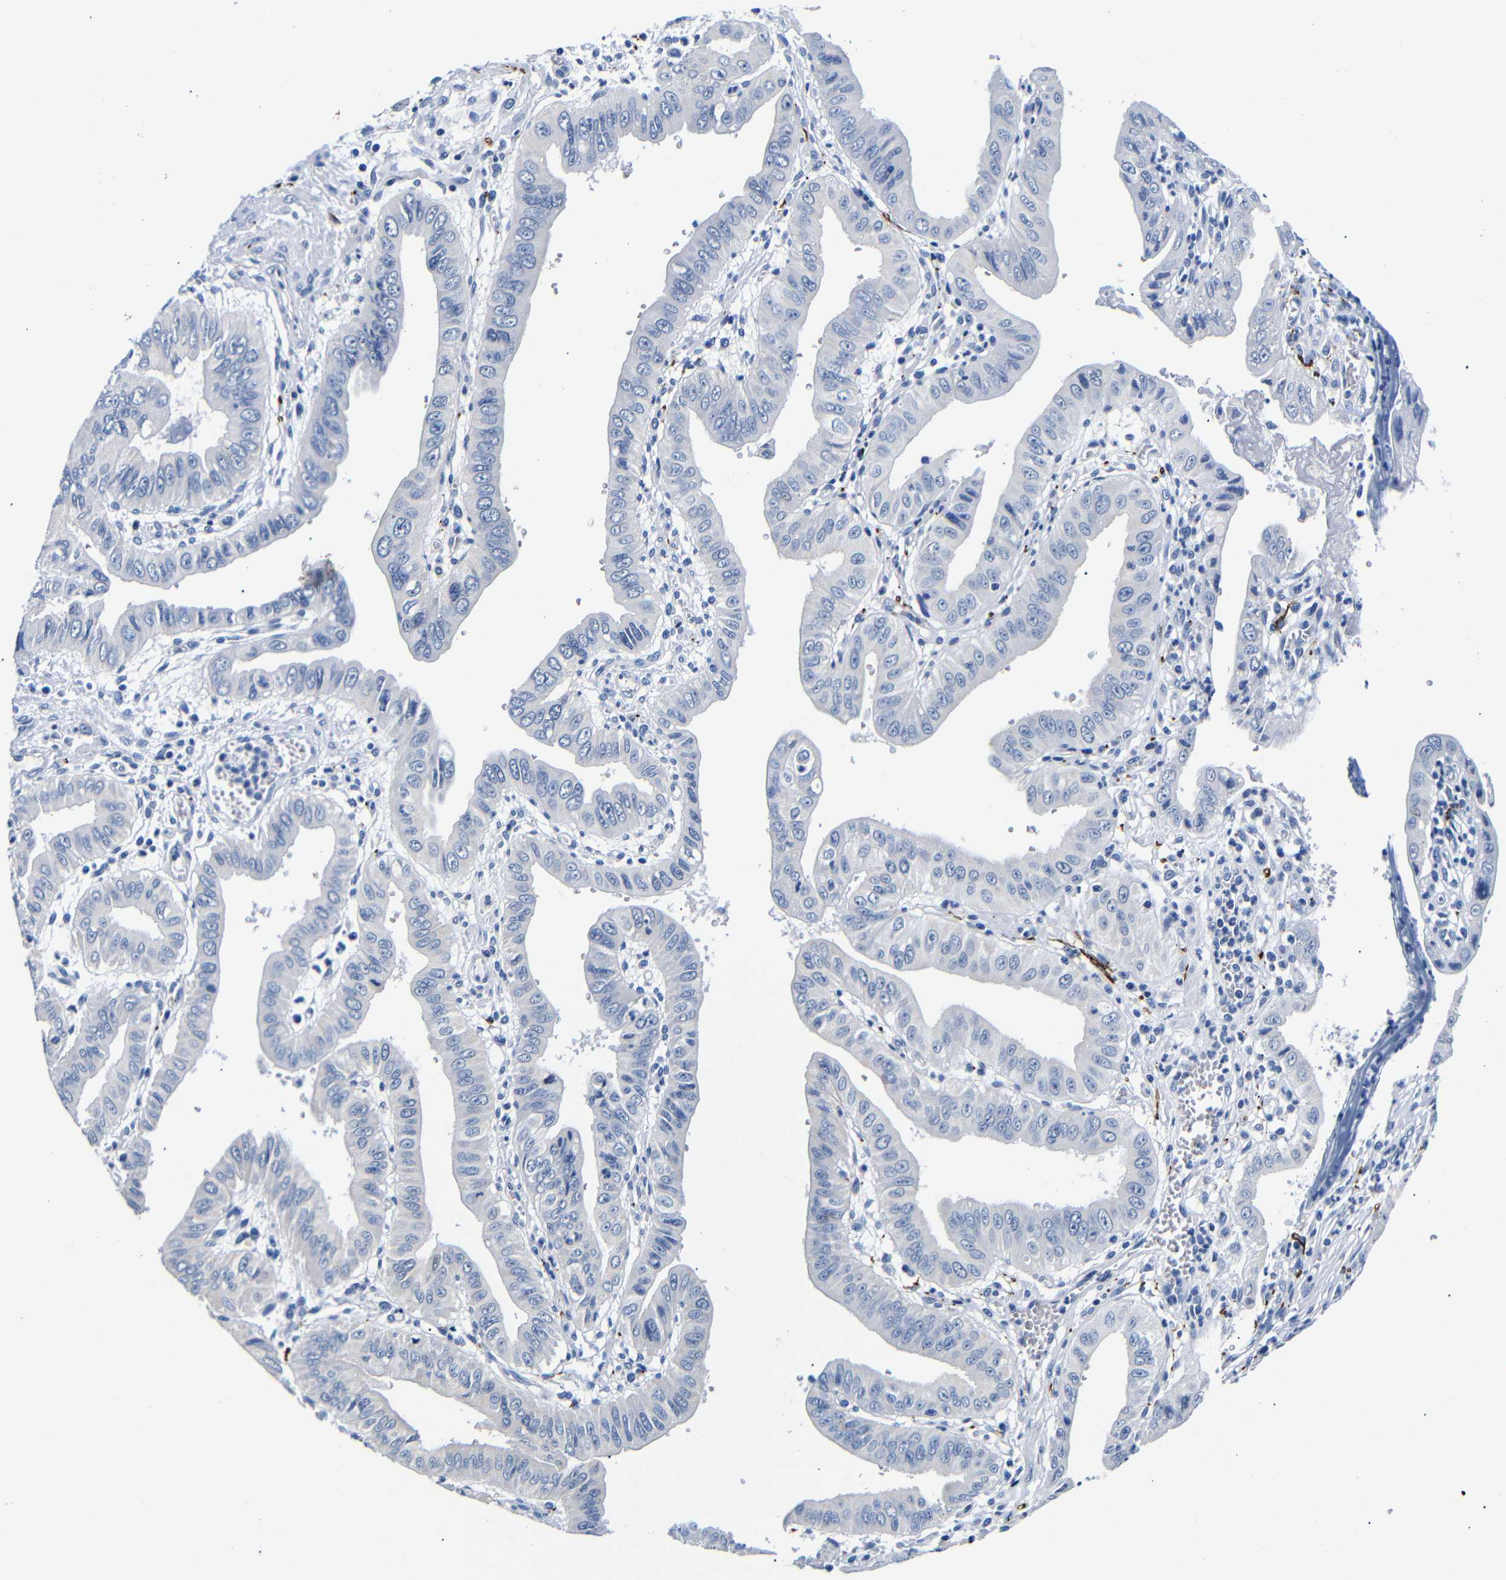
{"staining": {"intensity": "negative", "quantity": "none", "location": "none"}, "tissue": "pancreatic cancer", "cell_type": "Tumor cells", "image_type": "cancer", "snomed": [{"axis": "morphology", "description": "Normal tissue, NOS"}, {"axis": "topography", "description": "Lymph node"}], "caption": "Histopathology image shows no significant protein expression in tumor cells of pancreatic cancer. (DAB (3,3'-diaminobenzidine) IHC visualized using brightfield microscopy, high magnification).", "gene": "GAP43", "patient": {"sex": "male", "age": 50}}